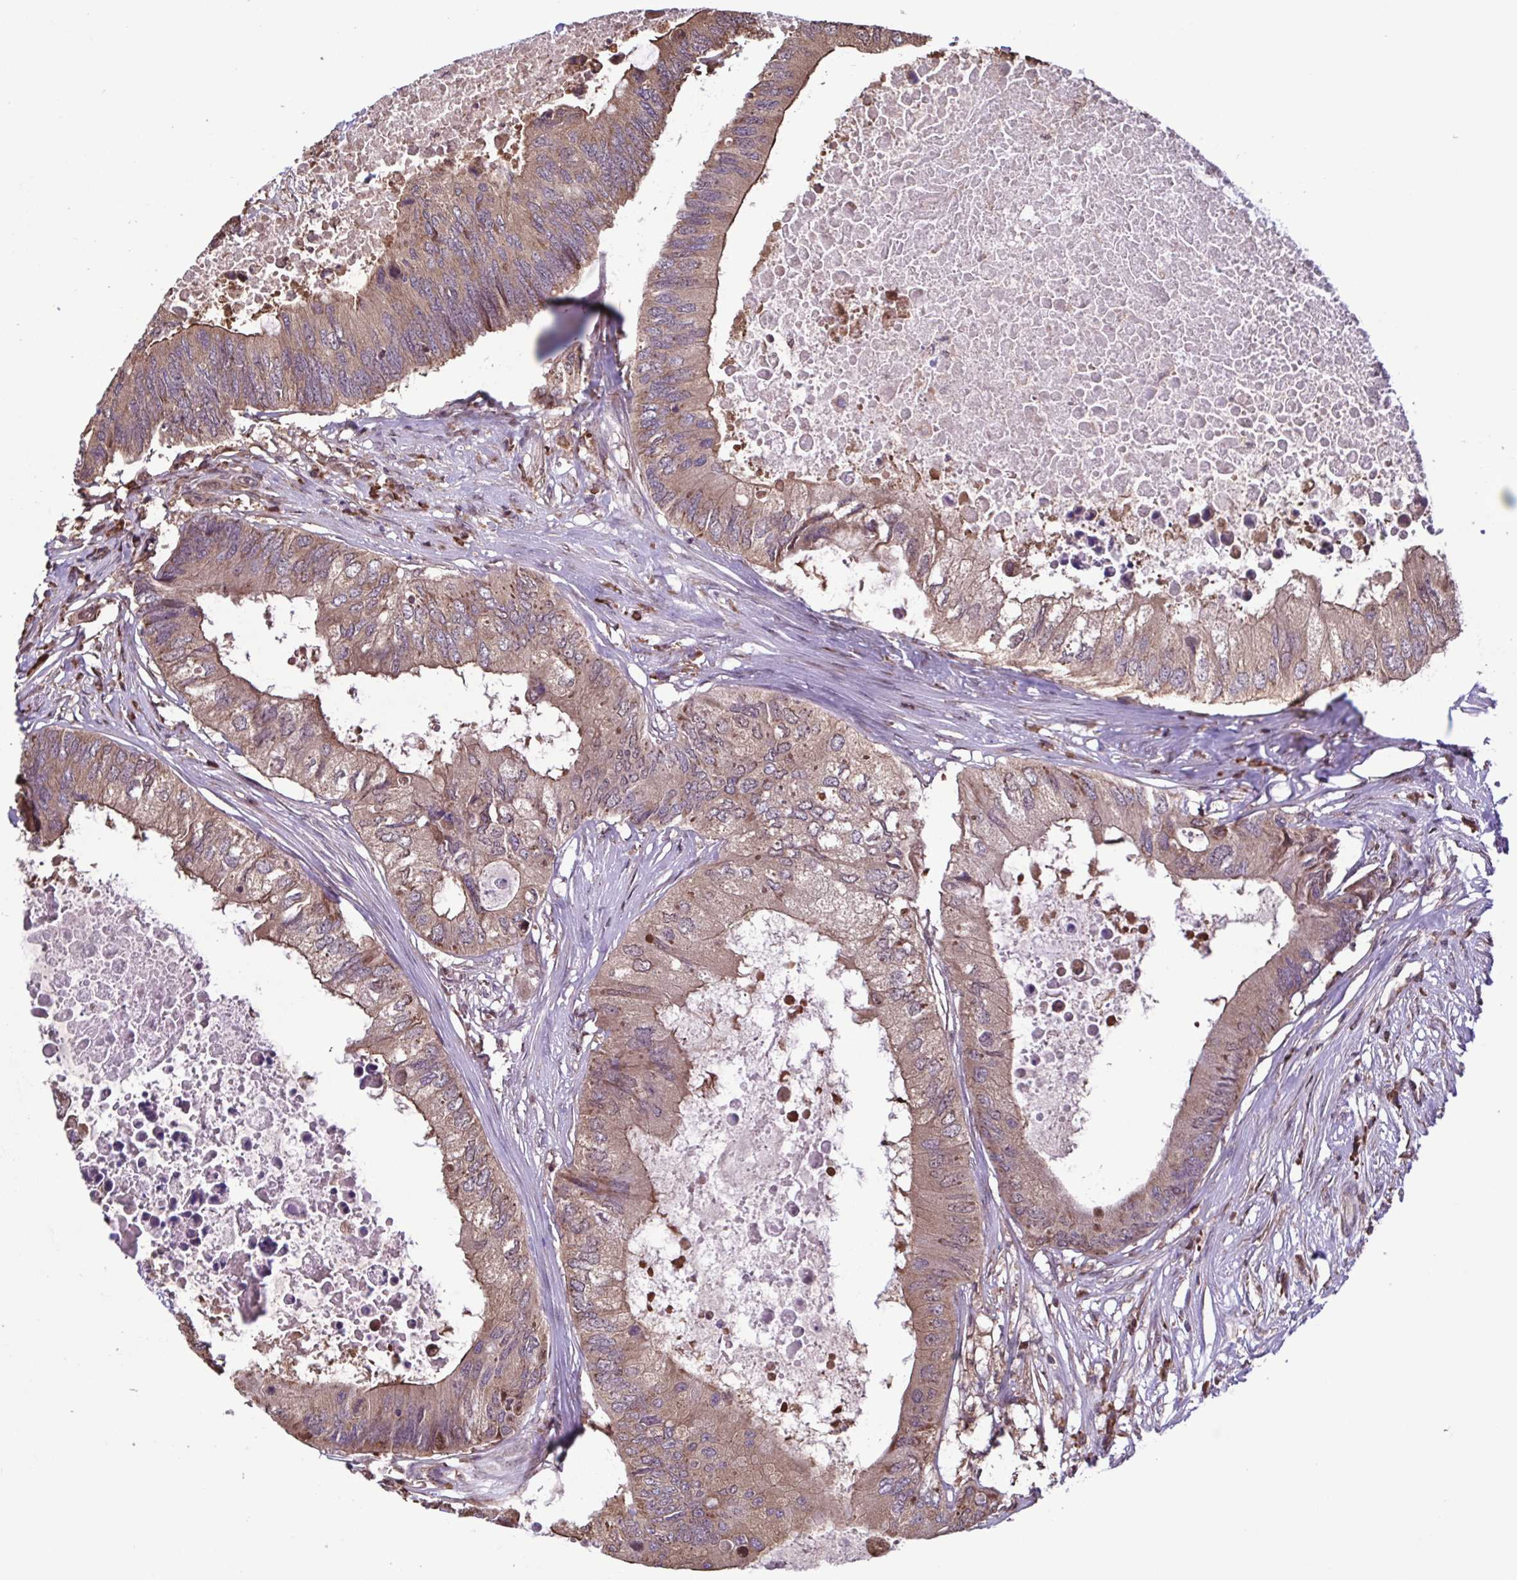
{"staining": {"intensity": "moderate", "quantity": ">75%", "location": "cytoplasmic/membranous"}, "tissue": "colorectal cancer", "cell_type": "Tumor cells", "image_type": "cancer", "snomed": [{"axis": "morphology", "description": "Adenocarcinoma, NOS"}, {"axis": "topography", "description": "Colon"}], "caption": "Protein positivity by IHC reveals moderate cytoplasmic/membranous positivity in approximately >75% of tumor cells in adenocarcinoma (colorectal).", "gene": "SEC63", "patient": {"sex": "male", "age": 71}}